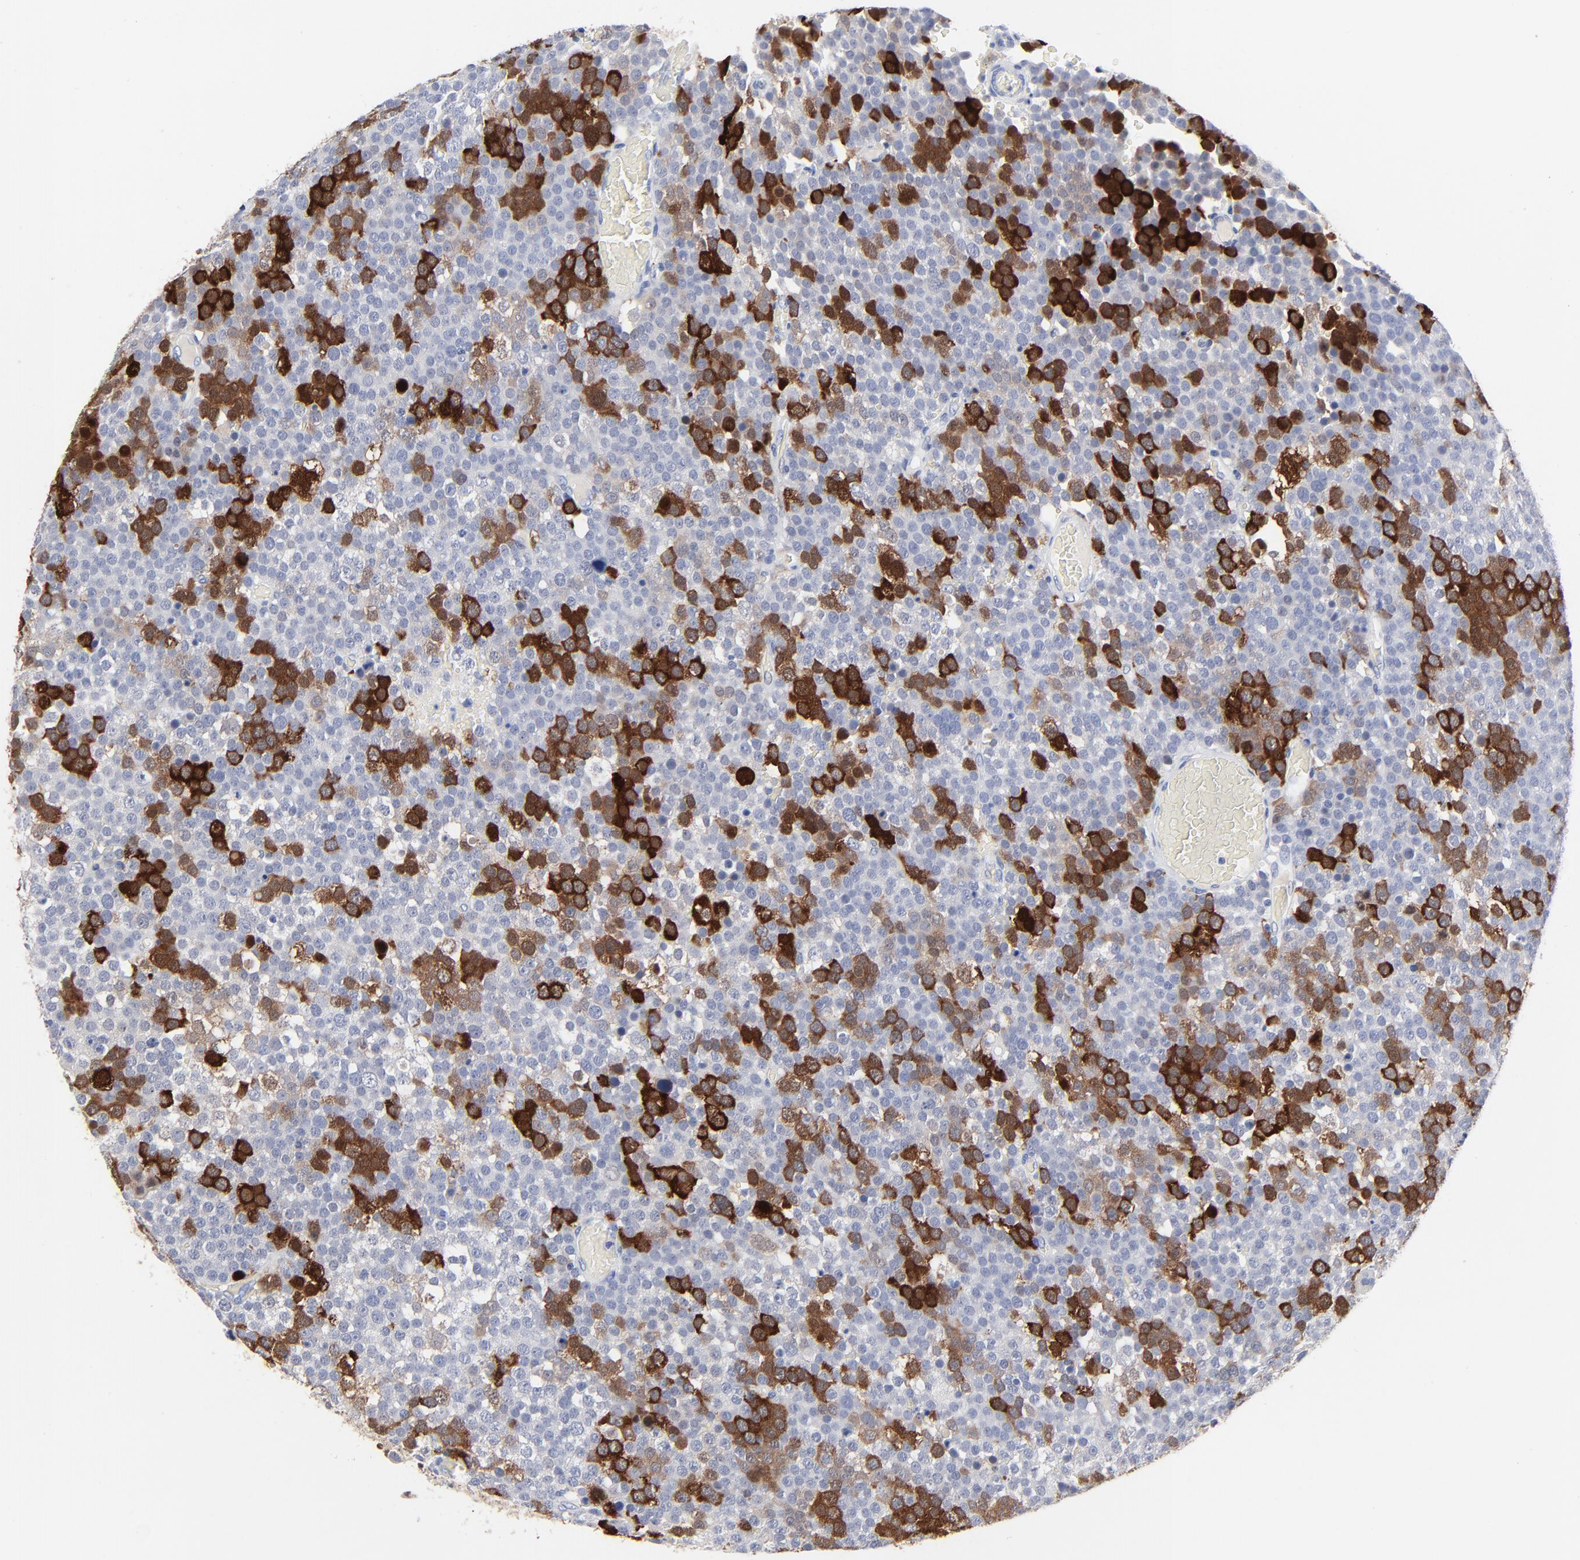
{"staining": {"intensity": "strong", "quantity": "25%-75%", "location": "cytoplasmic/membranous,nuclear"}, "tissue": "testis cancer", "cell_type": "Tumor cells", "image_type": "cancer", "snomed": [{"axis": "morphology", "description": "Seminoma, NOS"}, {"axis": "topography", "description": "Testis"}], "caption": "An IHC image of neoplastic tissue is shown. Protein staining in brown shows strong cytoplasmic/membranous and nuclear positivity in testis cancer (seminoma) within tumor cells.", "gene": "CDK1", "patient": {"sex": "male", "age": 71}}